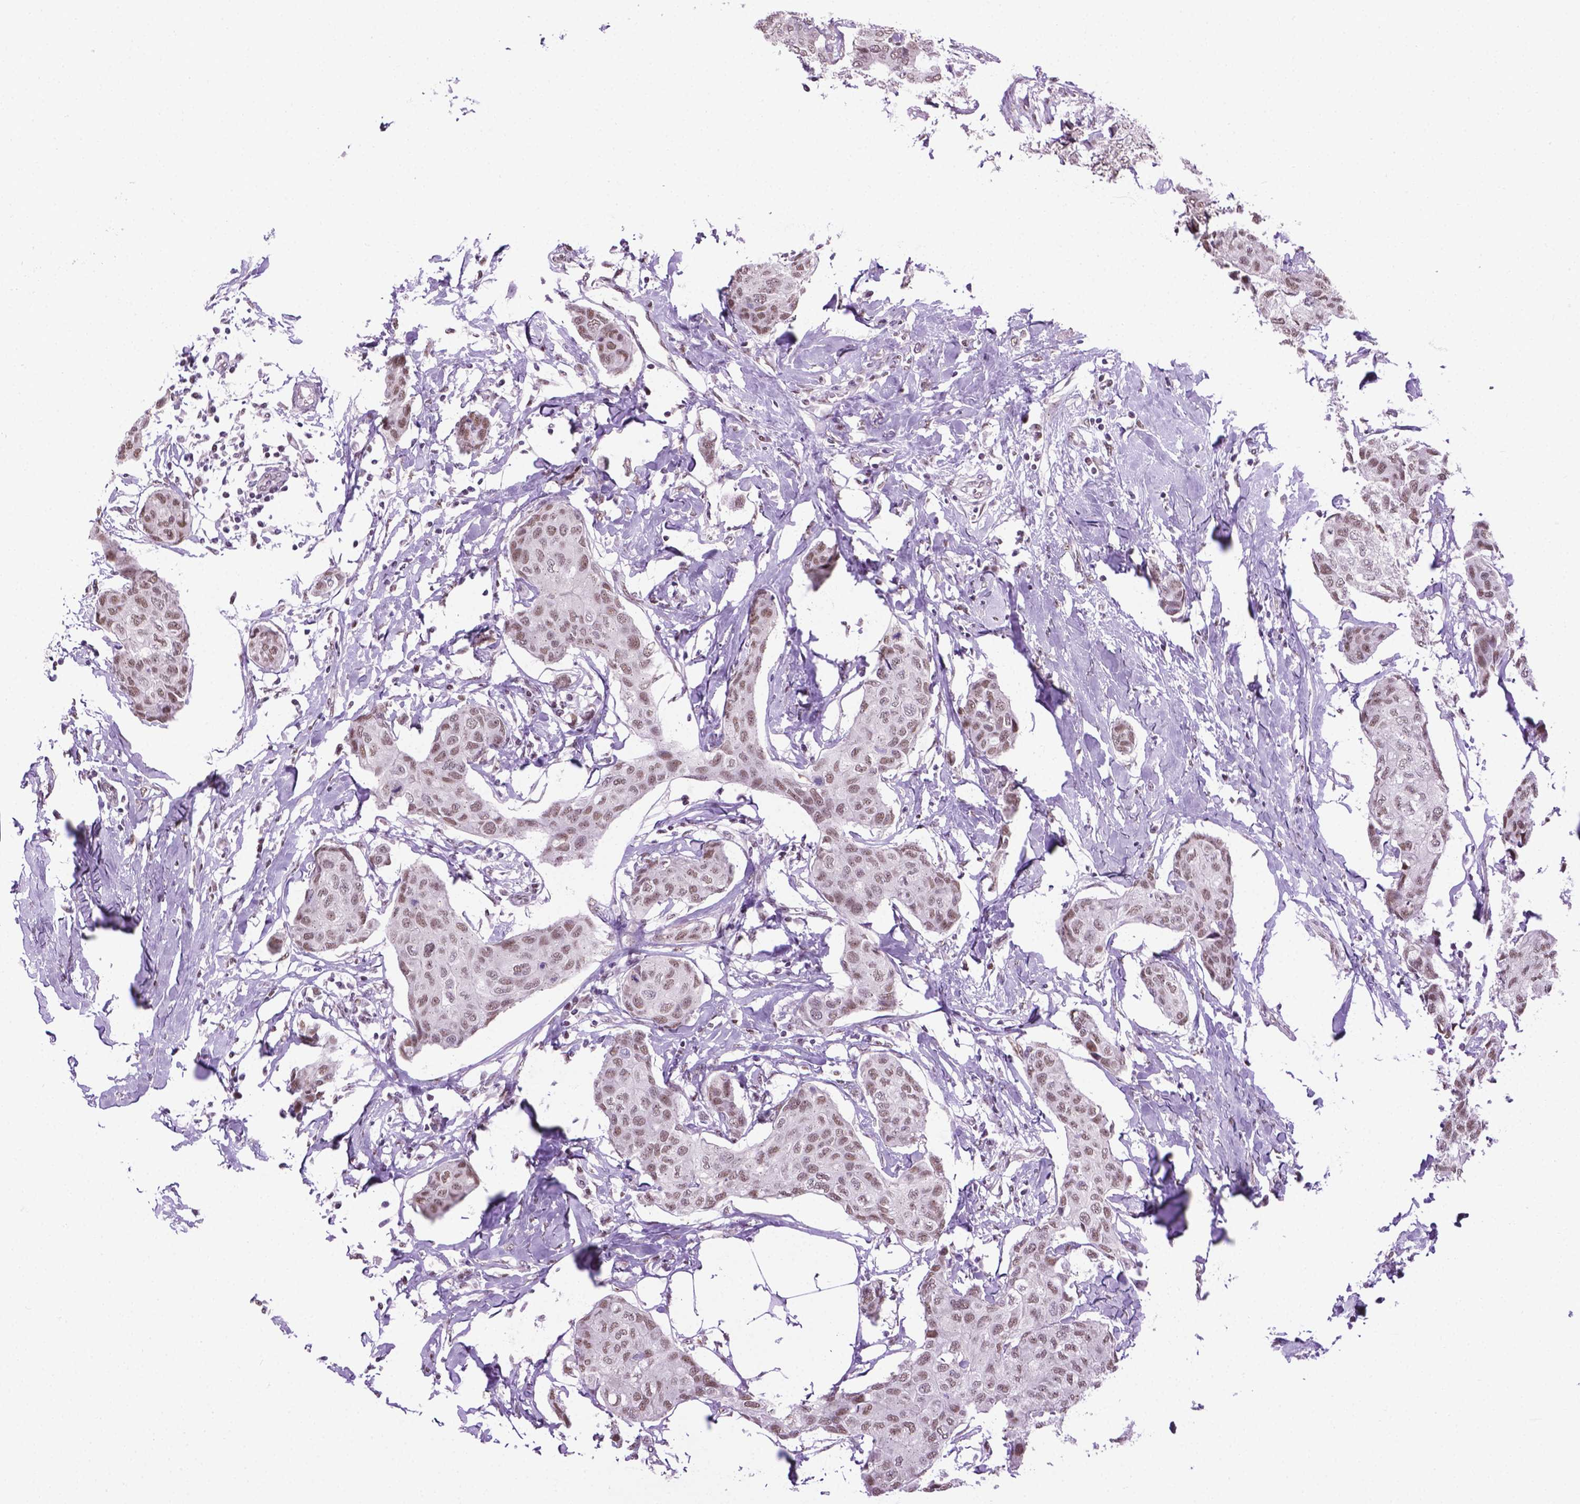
{"staining": {"intensity": "moderate", "quantity": ">75%", "location": "nuclear"}, "tissue": "breast cancer", "cell_type": "Tumor cells", "image_type": "cancer", "snomed": [{"axis": "morphology", "description": "Duct carcinoma"}, {"axis": "topography", "description": "Breast"}], "caption": "DAB (3,3'-diaminobenzidine) immunohistochemical staining of breast cancer (intraductal carcinoma) demonstrates moderate nuclear protein staining in approximately >75% of tumor cells.", "gene": "ABI2", "patient": {"sex": "female", "age": 80}}